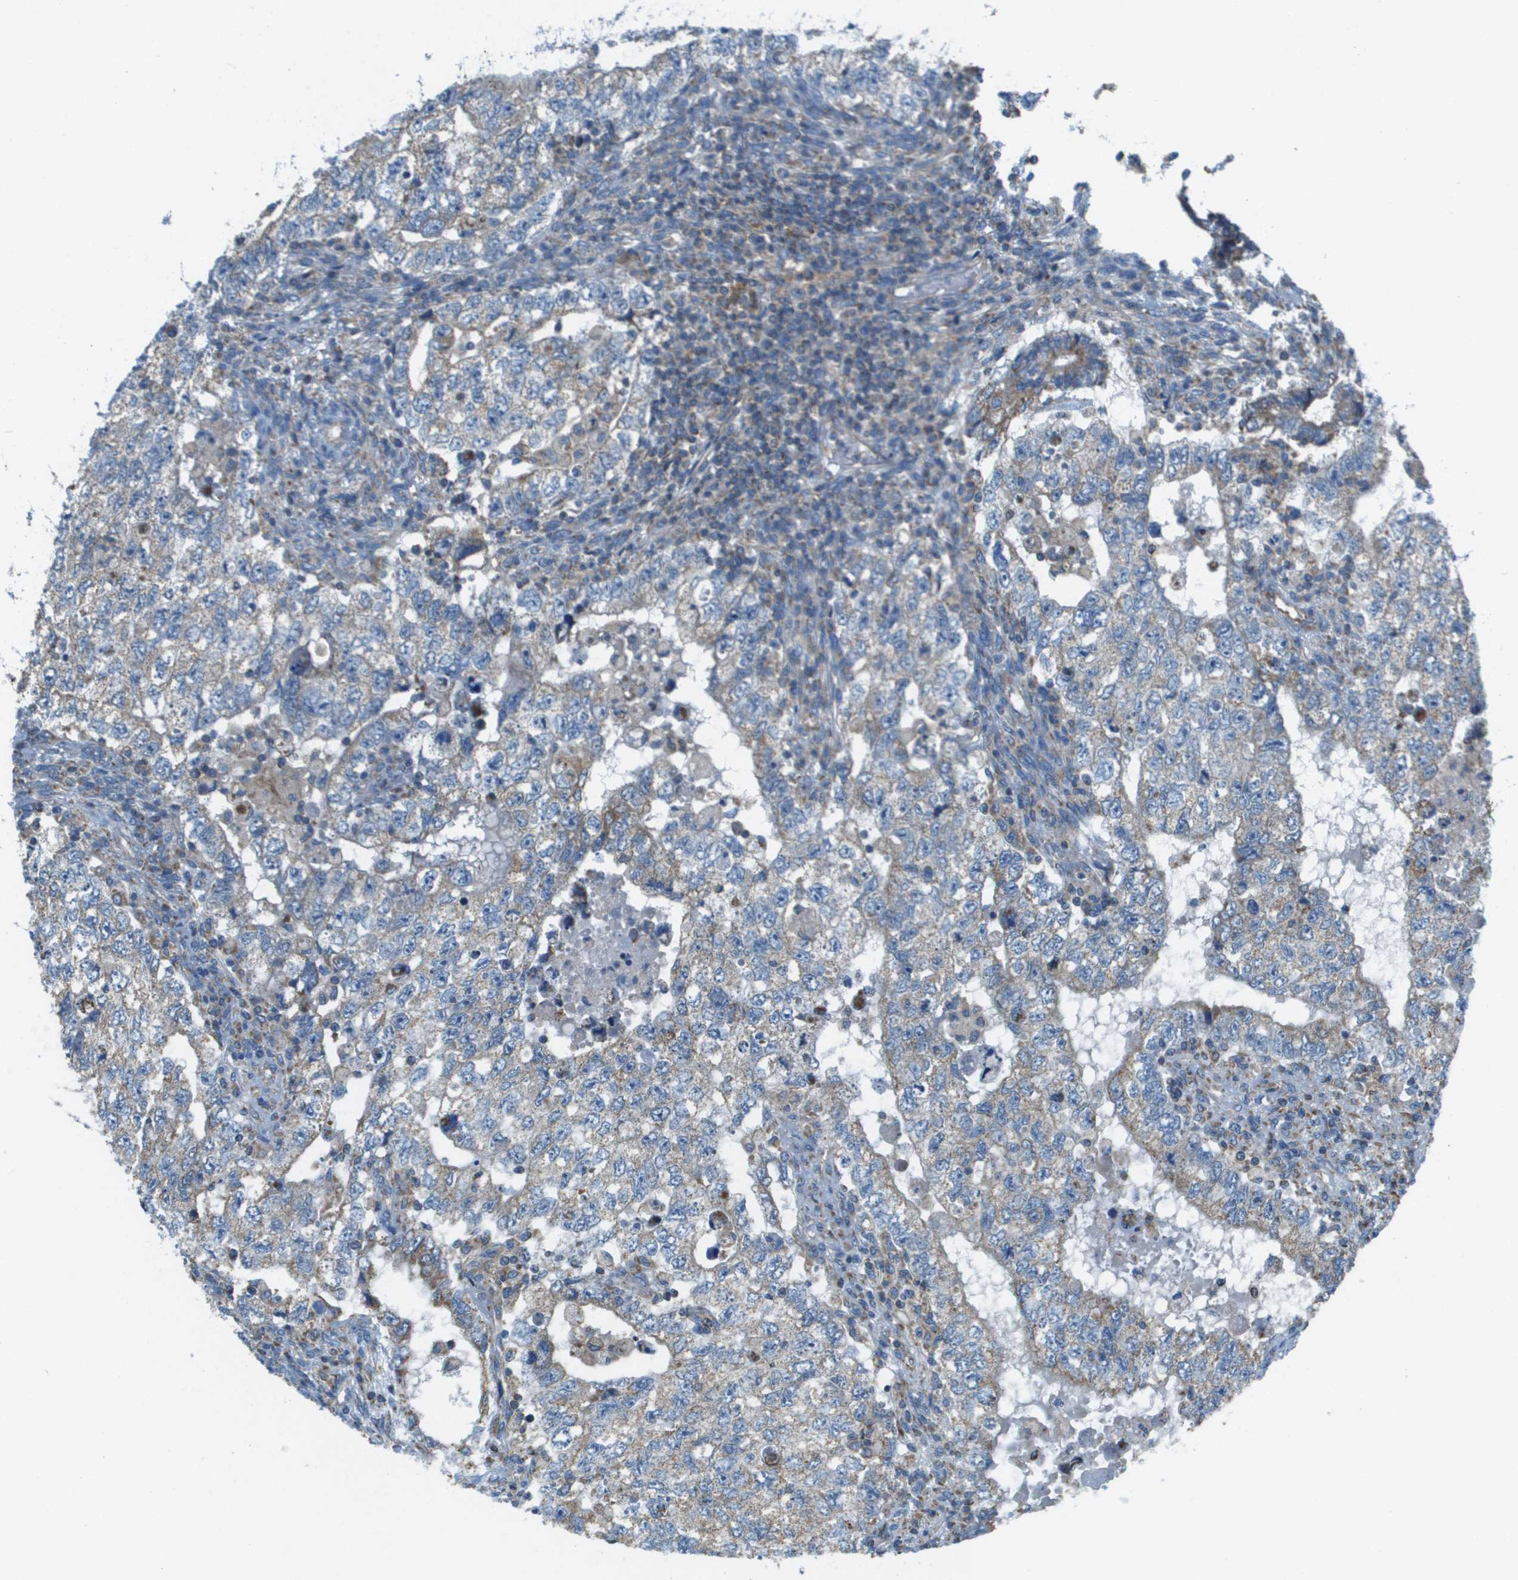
{"staining": {"intensity": "weak", "quantity": "<25%", "location": "cytoplasmic/membranous"}, "tissue": "testis cancer", "cell_type": "Tumor cells", "image_type": "cancer", "snomed": [{"axis": "morphology", "description": "Carcinoma, Embryonal, NOS"}, {"axis": "topography", "description": "Testis"}], "caption": "The image exhibits no significant positivity in tumor cells of testis embryonal carcinoma. (DAB (3,3'-diaminobenzidine) immunohistochemistry with hematoxylin counter stain).", "gene": "TAOK3", "patient": {"sex": "male", "age": 36}}